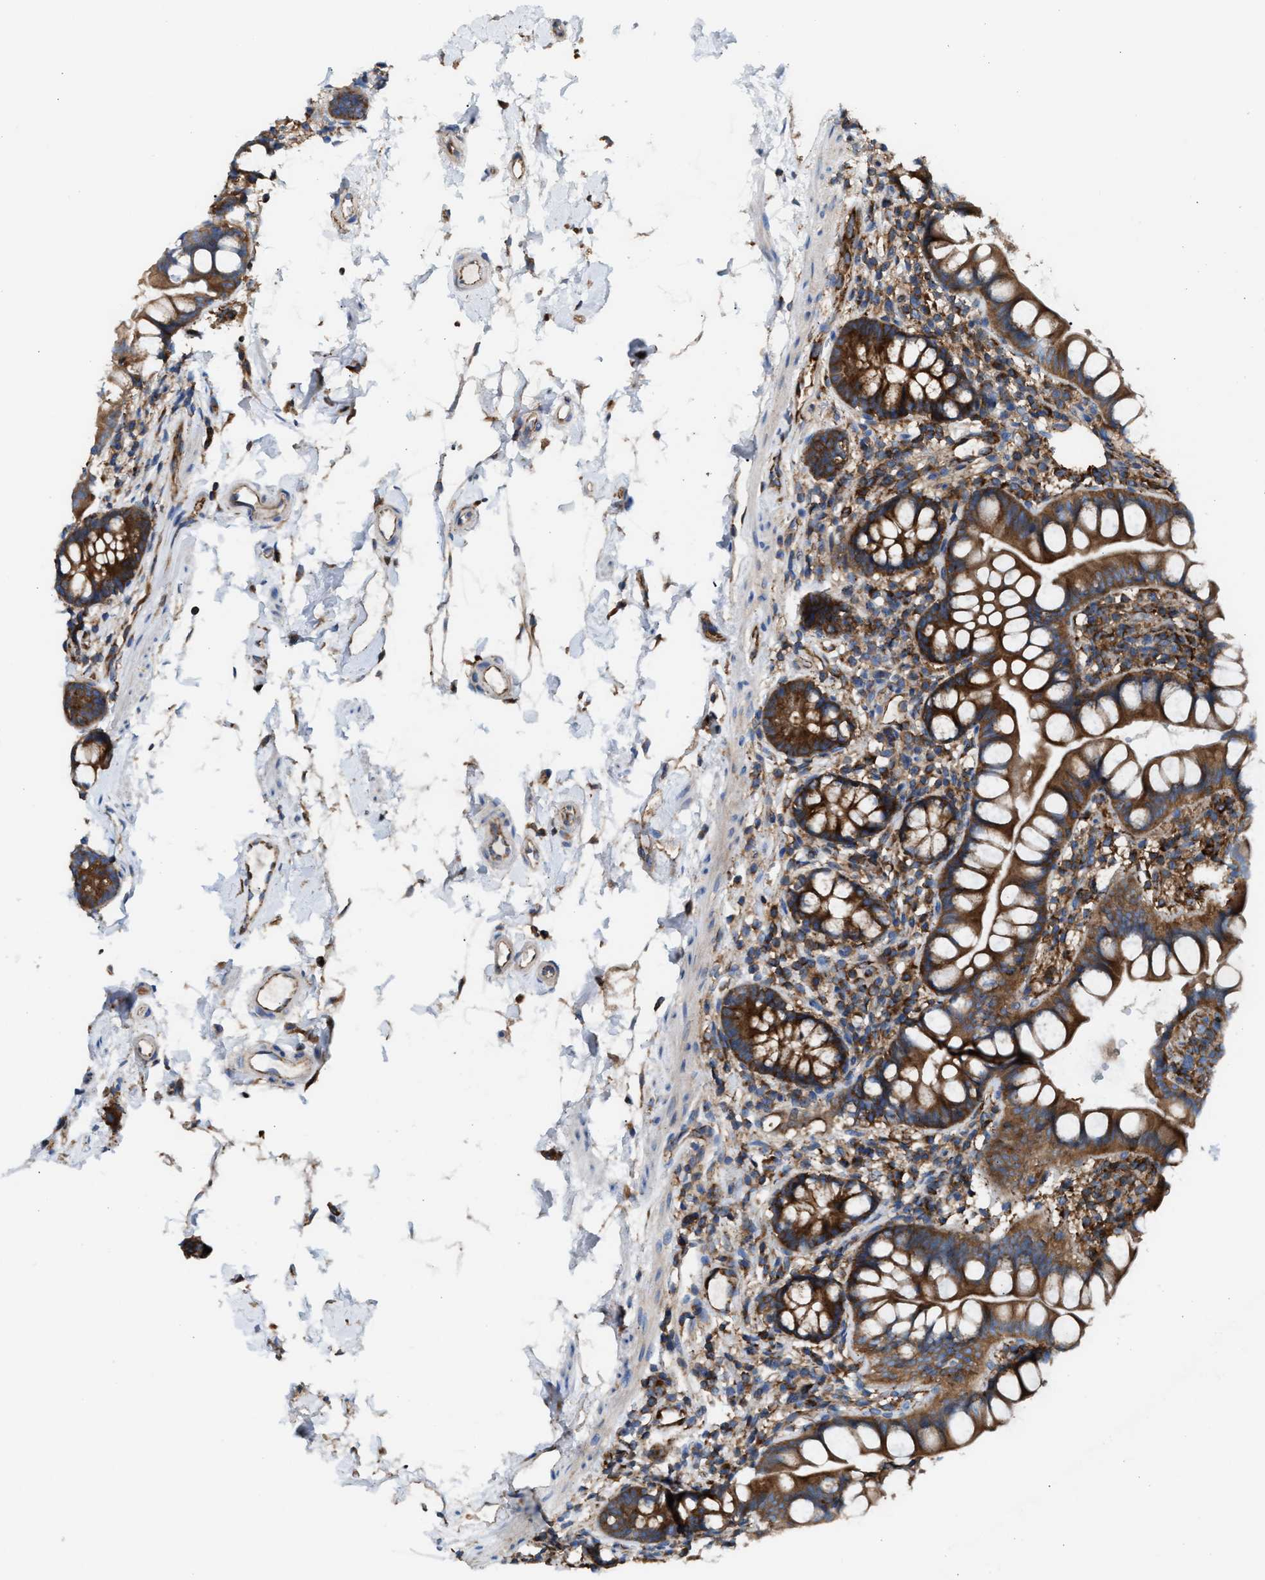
{"staining": {"intensity": "strong", "quantity": ">75%", "location": "cytoplasmic/membranous"}, "tissue": "small intestine", "cell_type": "Glandular cells", "image_type": "normal", "snomed": [{"axis": "morphology", "description": "Normal tissue, NOS"}, {"axis": "topography", "description": "Small intestine"}], "caption": "Small intestine stained with immunohistochemistry reveals strong cytoplasmic/membranous positivity in approximately >75% of glandular cells.", "gene": "TBC1D15", "patient": {"sex": "female", "age": 84}}